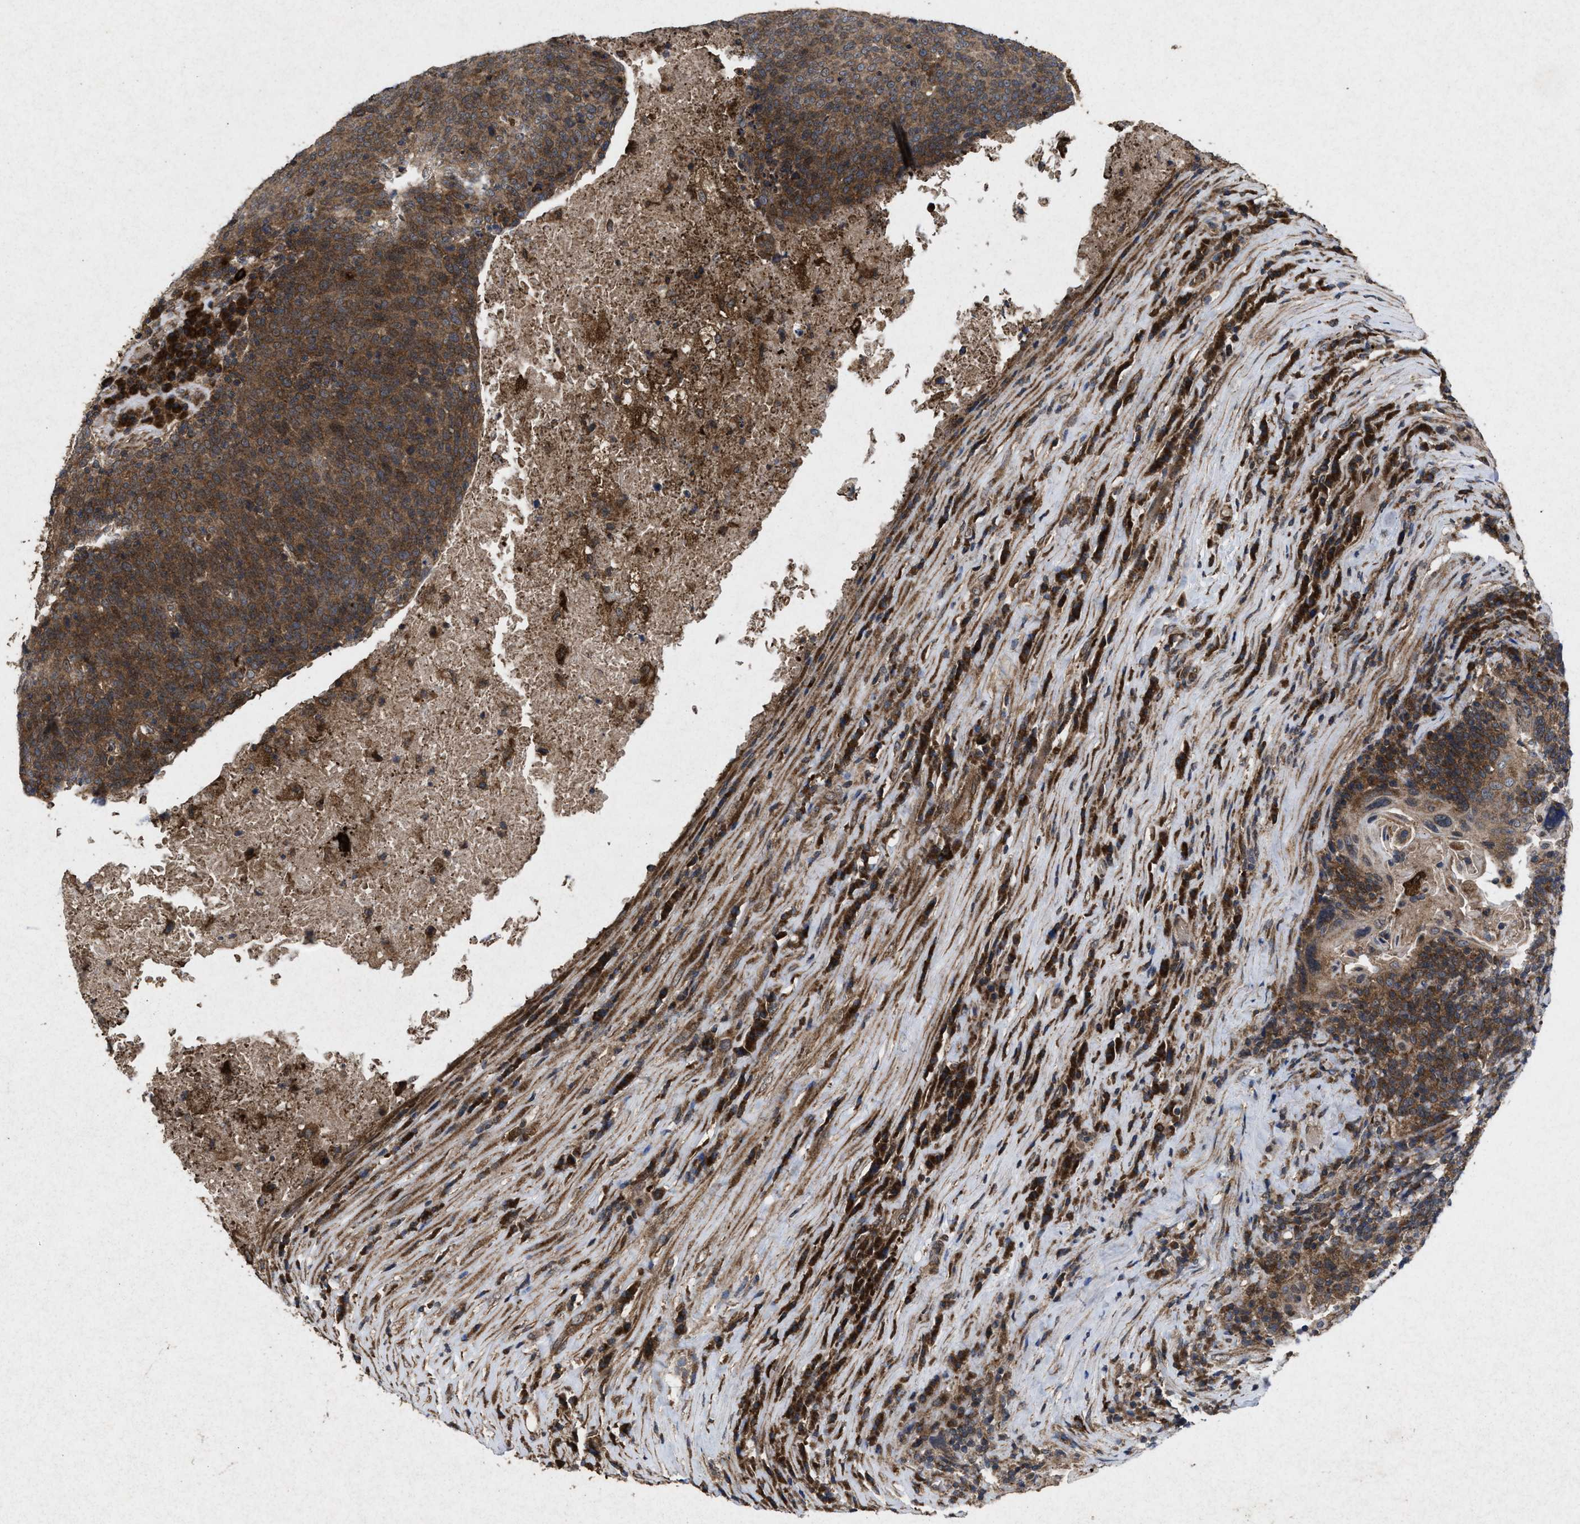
{"staining": {"intensity": "moderate", "quantity": ">75%", "location": "cytoplasmic/membranous"}, "tissue": "head and neck cancer", "cell_type": "Tumor cells", "image_type": "cancer", "snomed": [{"axis": "morphology", "description": "Squamous cell carcinoma, NOS"}, {"axis": "morphology", "description": "Squamous cell carcinoma, metastatic, NOS"}, {"axis": "topography", "description": "Lymph node"}, {"axis": "topography", "description": "Head-Neck"}], "caption": "An image of human head and neck cancer stained for a protein demonstrates moderate cytoplasmic/membranous brown staining in tumor cells.", "gene": "MSI2", "patient": {"sex": "male", "age": 62}}